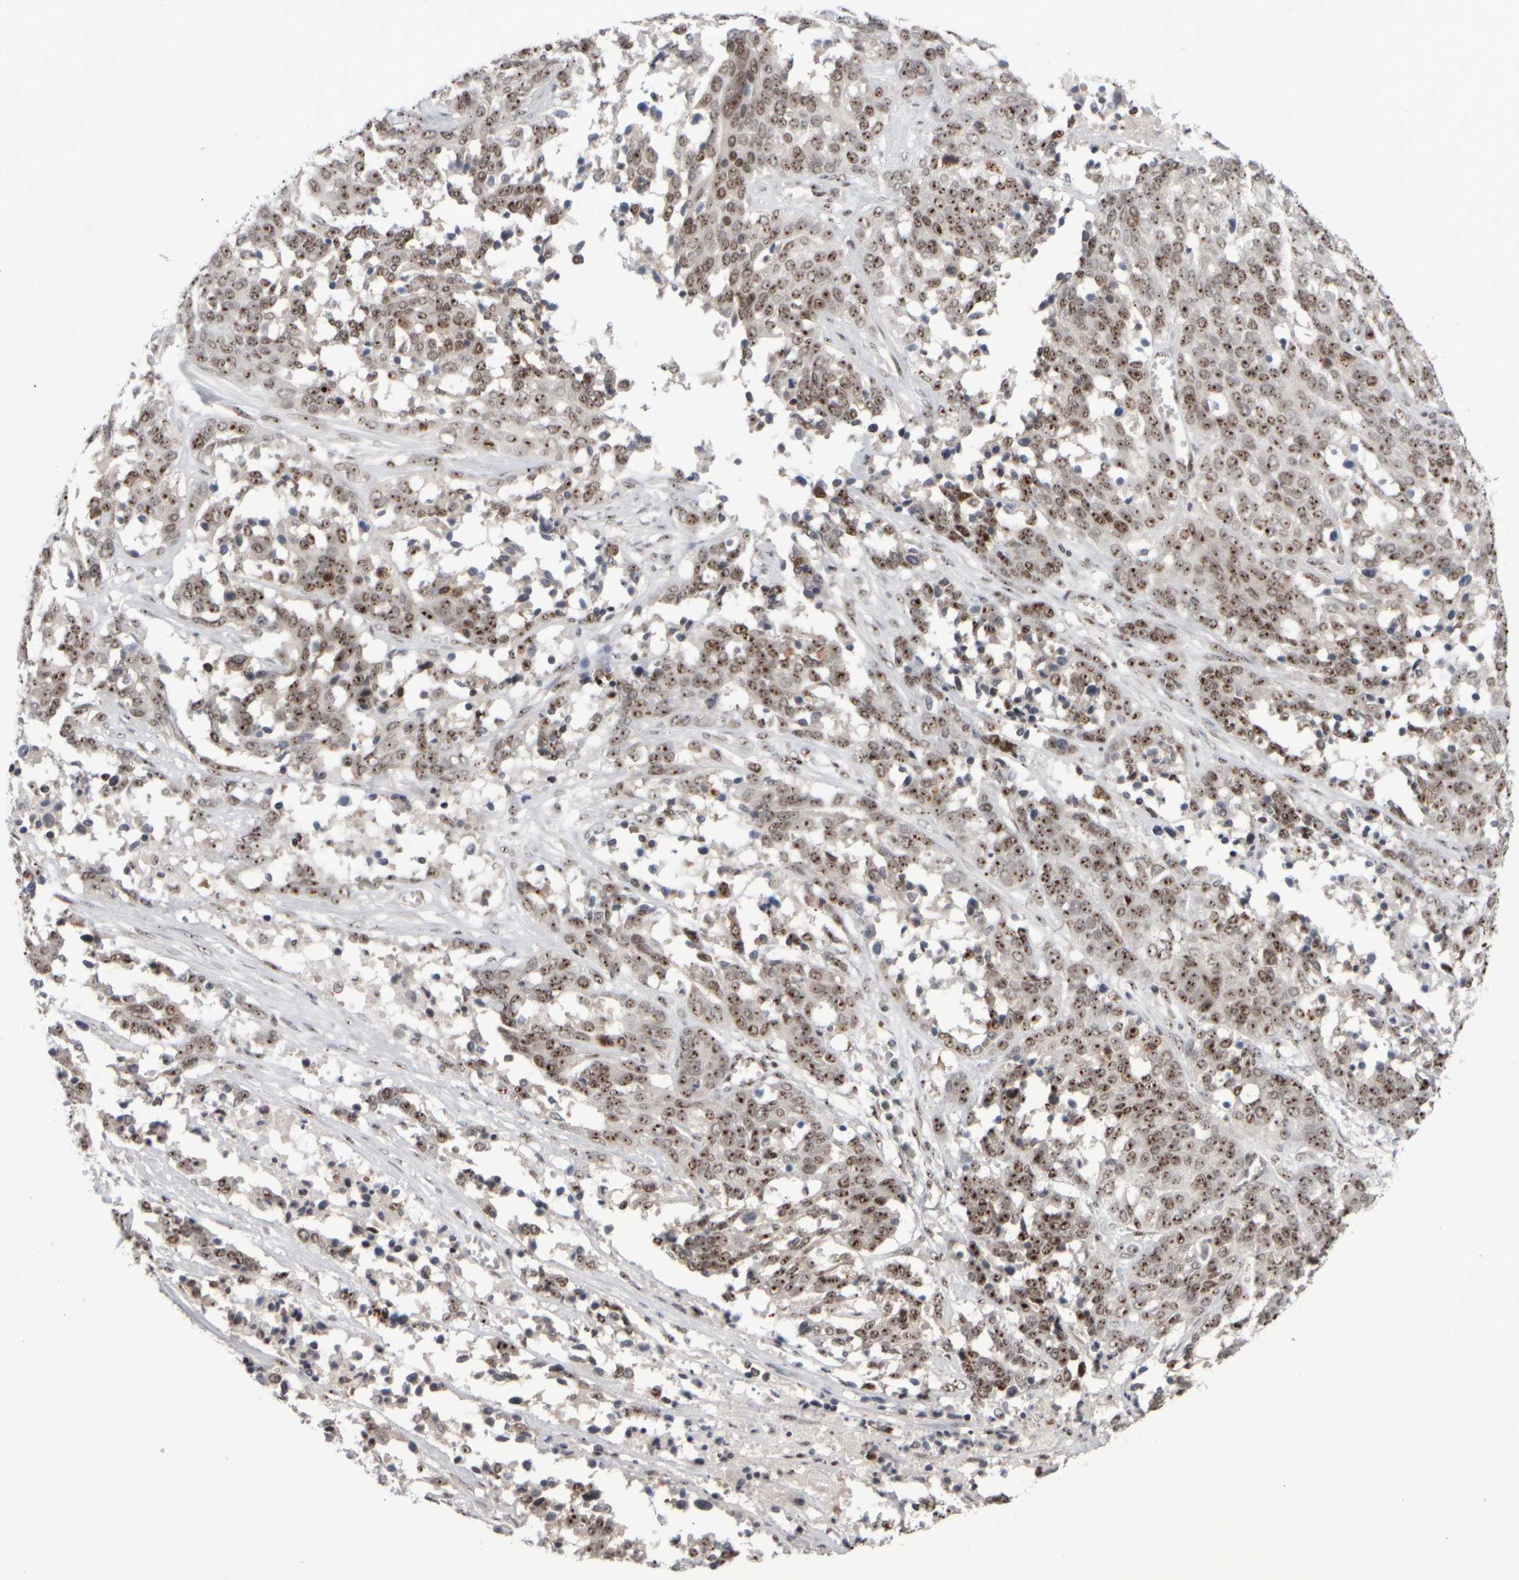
{"staining": {"intensity": "moderate", "quantity": ">75%", "location": "nuclear"}, "tissue": "ovarian cancer", "cell_type": "Tumor cells", "image_type": "cancer", "snomed": [{"axis": "morphology", "description": "Cystadenocarcinoma, serous, NOS"}, {"axis": "topography", "description": "Ovary"}], "caption": "IHC (DAB) staining of human ovarian cancer displays moderate nuclear protein staining in about >75% of tumor cells. (Stains: DAB in brown, nuclei in blue, Microscopy: brightfield microscopy at high magnification).", "gene": "SURF6", "patient": {"sex": "female", "age": 44}}